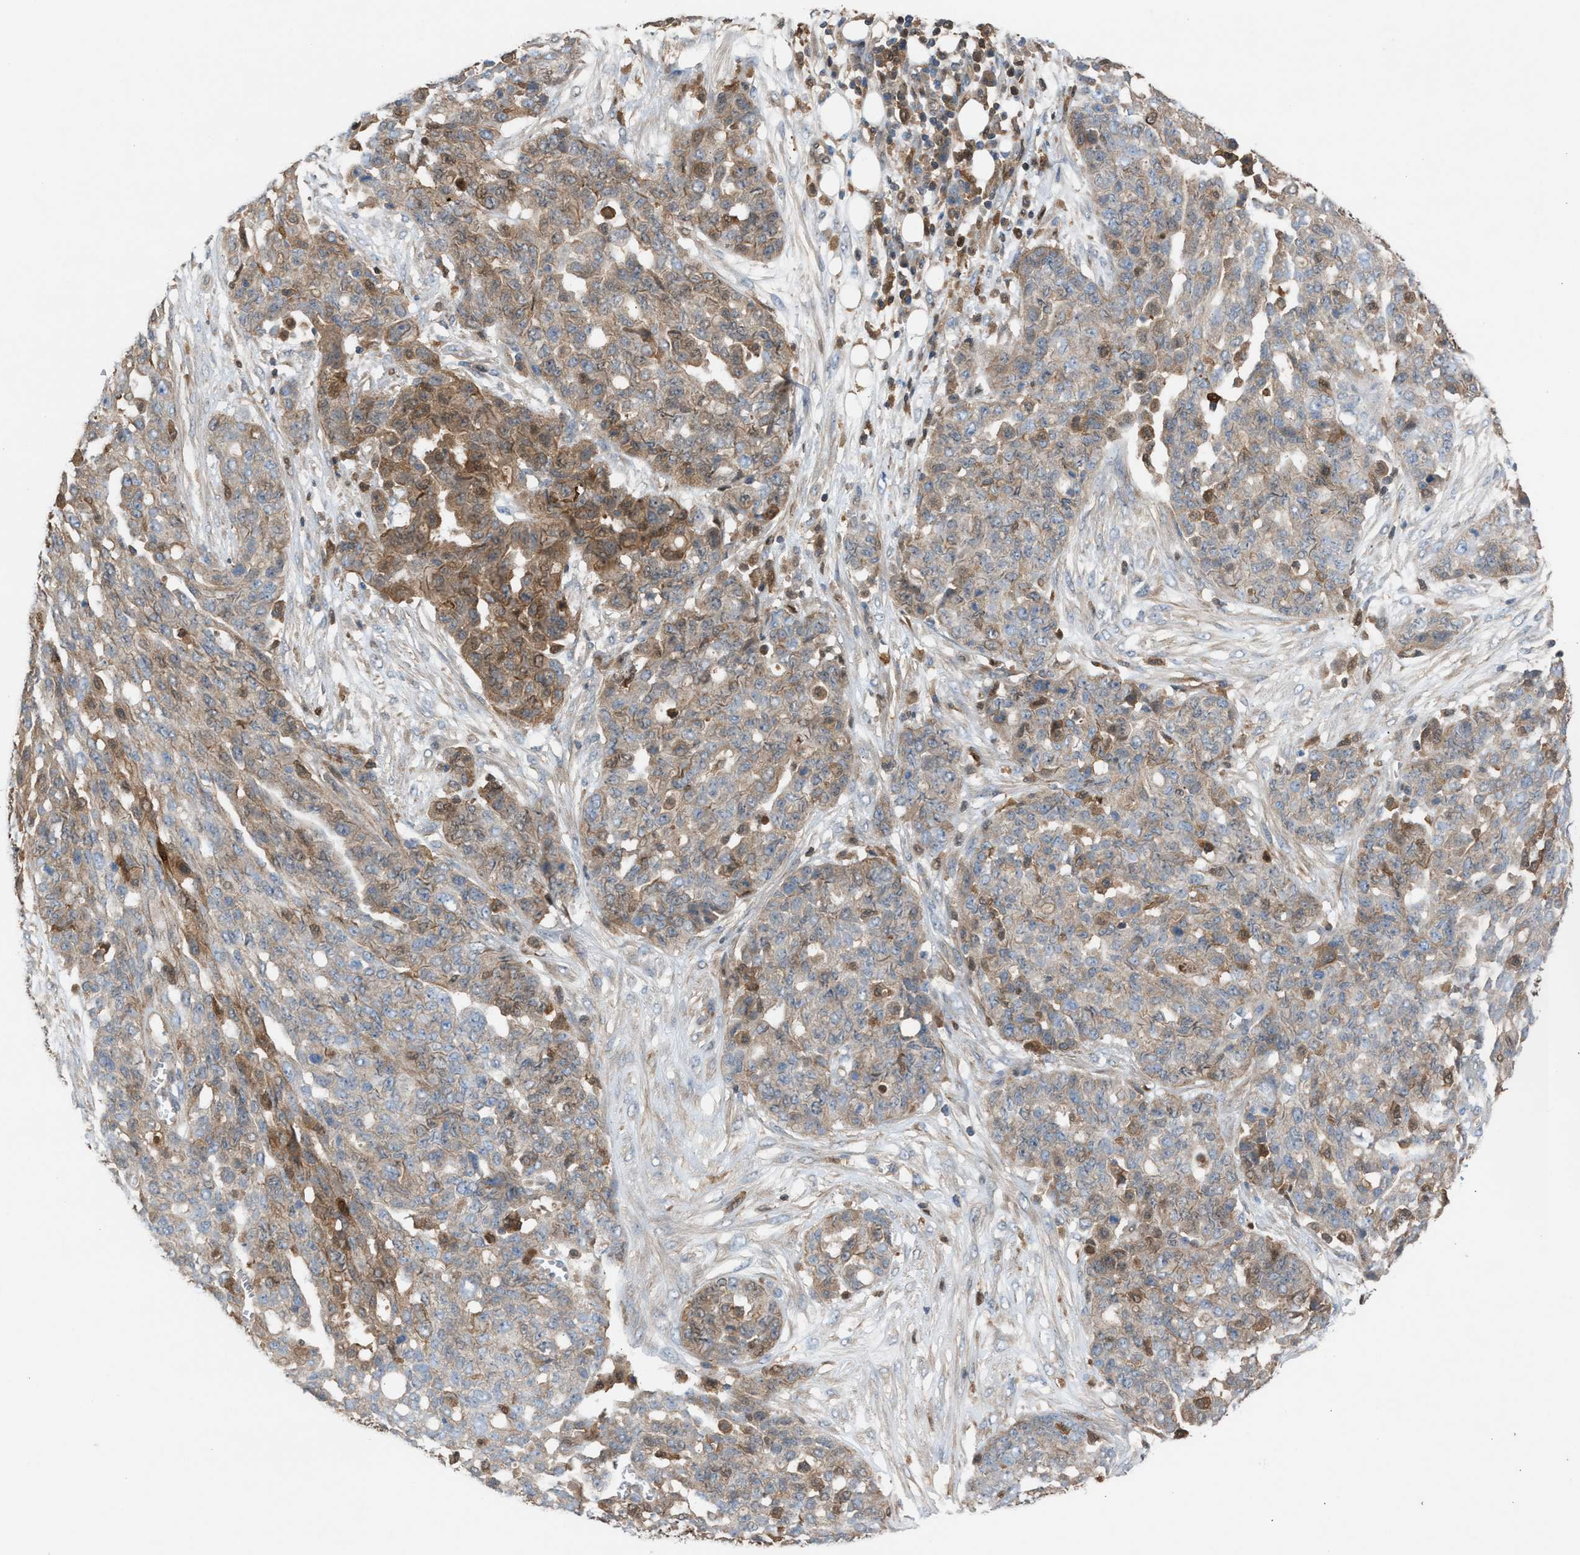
{"staining": {"intensity": "moderate", "quantity": "<25%", "location": "cytoplasmic/membranous"}, "tissue": "ovarian cancer", "cell_type": "Tumor cells", "image_type": "cancer", "snomed": [{"axis": "morphology", "description": "Cystadenocarcinoma, serous, NOS"}, {"axis": "topography", "description": "Soft tissue"}, {"axis": "topography", "description": "Ovary"}], "caption": "Human ovarian cancer stained for a protein (brown) demonstrates moderate cytoplasmic/membranous positive staining in about <25% of tumor cells.", "gene": "TPK1", "patient": {"sex": "female", "age": 57}}